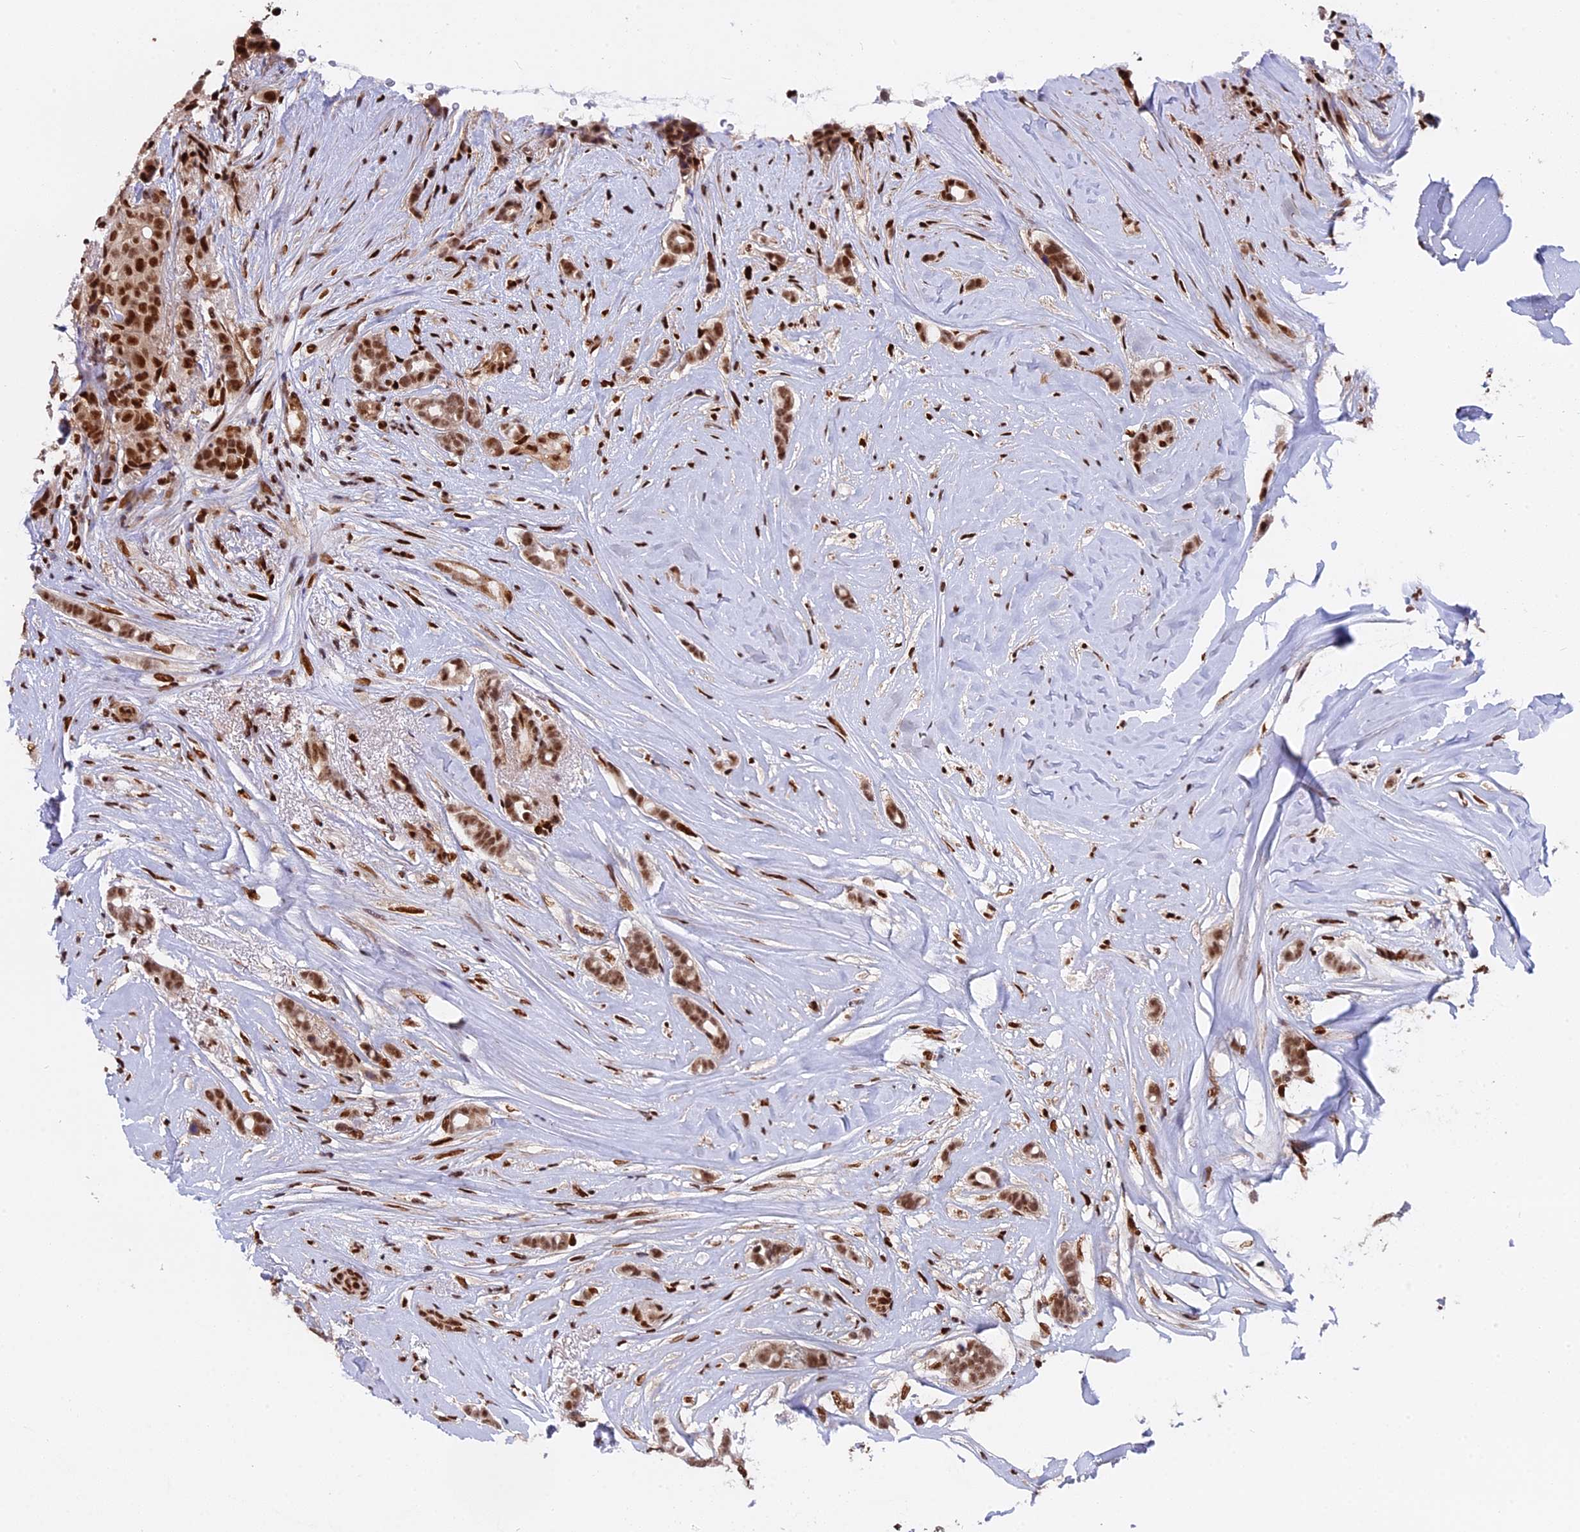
{"staining": {"intensity": "strong", "quantity": ">75%", "location": "nuclear"}, "tissue": "breast cancer", "cell_type": "Tumor cells", "image_type": "cancer", "snomed": [{"axis": "morphology", "description": "Lobular carcinoma"}, {"axis": "topography", "description": "Breast"}], "caption": "Strong nuclear protein positivity is present in about >75% of tumor cells in breast lobular carcinoma. (DAB IHC with brightfield microscopy, high magnification).", "gene": "RAMAC", "patient": {"sex": "female", "age": 51}}